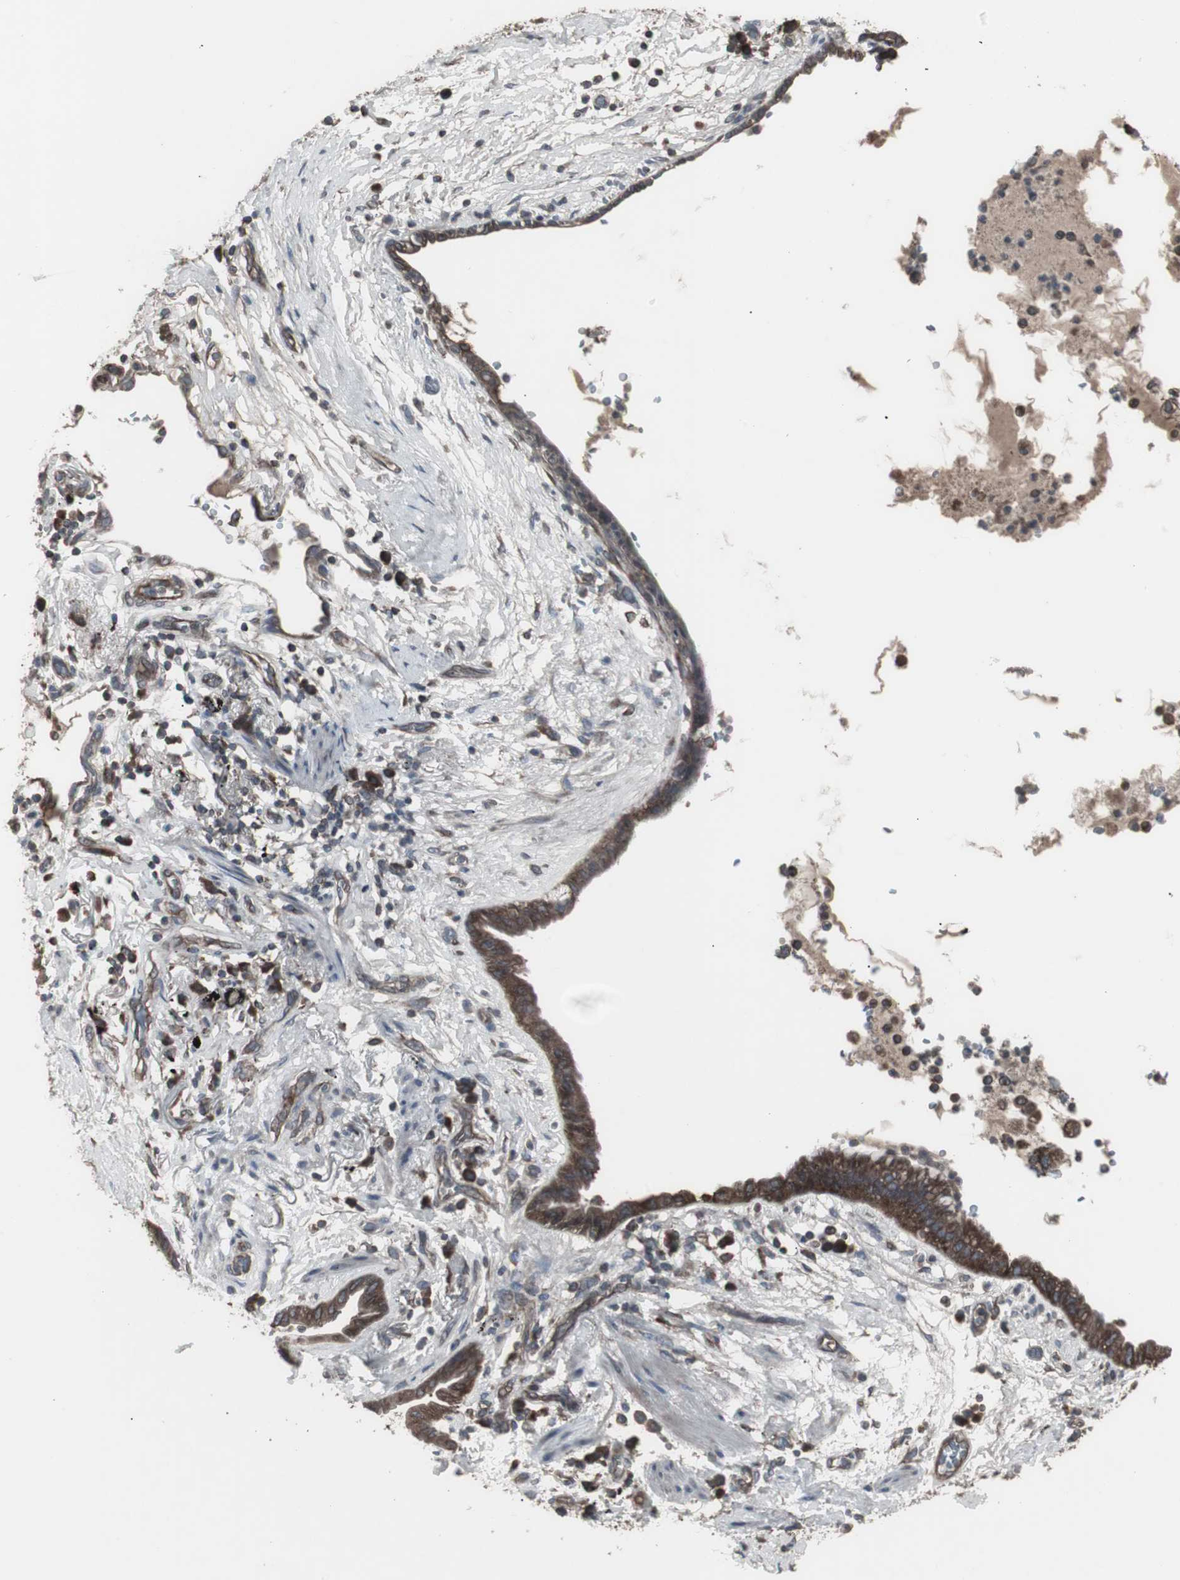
{"staining": {"intensity": "weak", "quantity": "25%-75%", "location": "cytoplasmic/membranous"}, "tissue": "lung cancer", "cell_type": "Tumor cells", "image_type": "cancer", "snomed": [{"axis": "morphology", "description": "Adenocarcinoma, NOS"}, {"axis": "topography", "description": "Lung"}], "caption": "Protein expression analysis of human adenocarcinoma (lung) reveals weak cytoplasmic/membranous staining in approximately 25%-75% of tumor cells. (DAB = brown stain, brightfield microscopy at high magnification).", "gene": "SSTR2", "patient": {"sex": "female", "age": 70}}